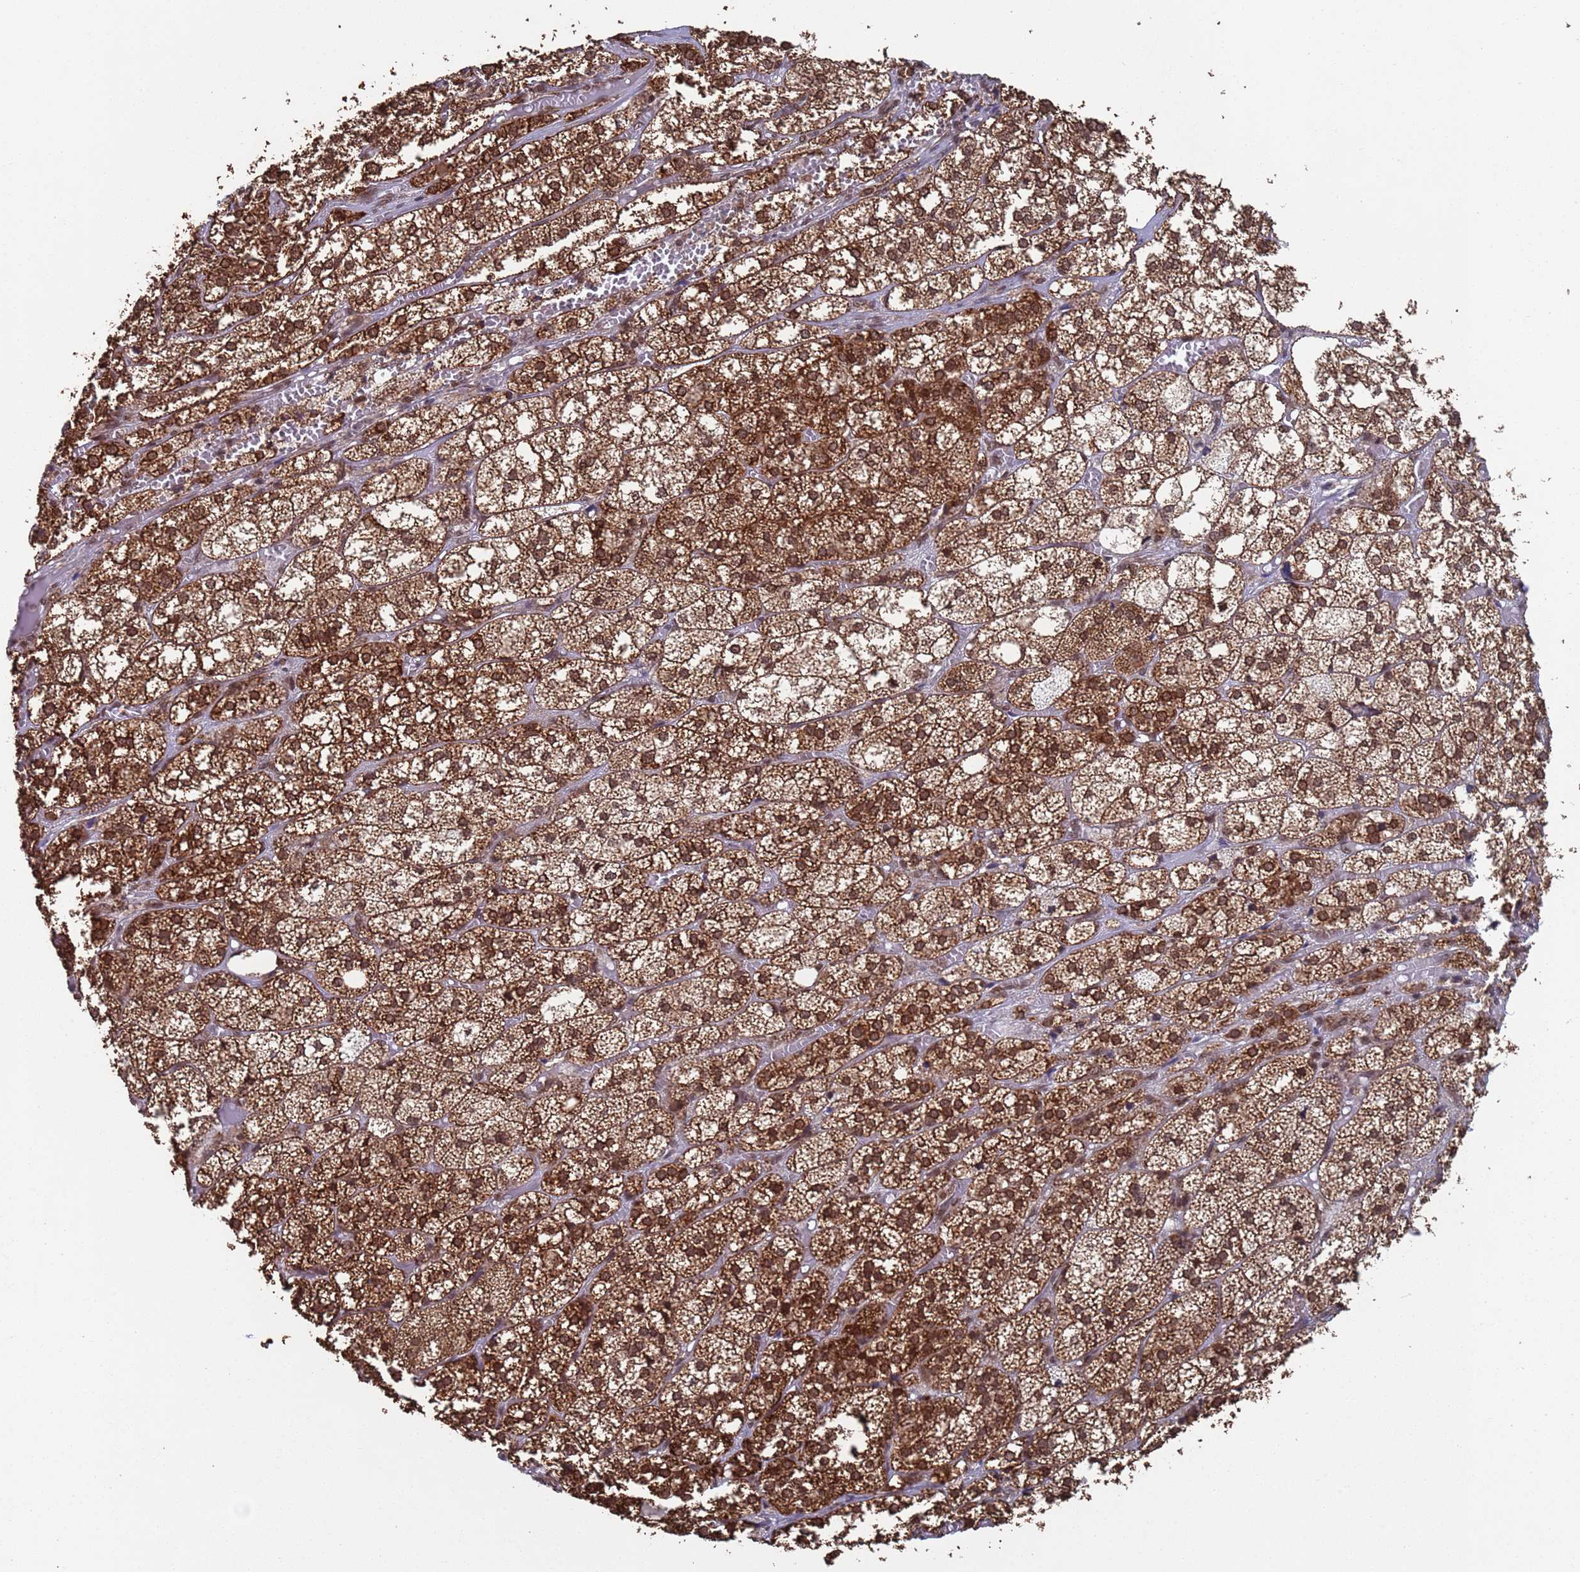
{"staining": {"intensity": "strong", "quantity": ">75%", "location": "cytoplasmic/membranous,nuclear"}, "tissue": "adrenal gland", "cell_type": "Glandular cells", "image_type": "normal", "snomed": [{"axis": "morphology", "description": "Normal tissue, NOS"}, {"axis": "topography", "description": "Adrenal gland"}], "caption": "Approximately >75% of glandular cells in normal adrenal gland demonstrate strong cytoplasmic/membranous,nuclear protein staining as visualized by brown immunohistochemical staining.", "gene": "FUBP3", "patient": {"sex": "female", "age": 61}}